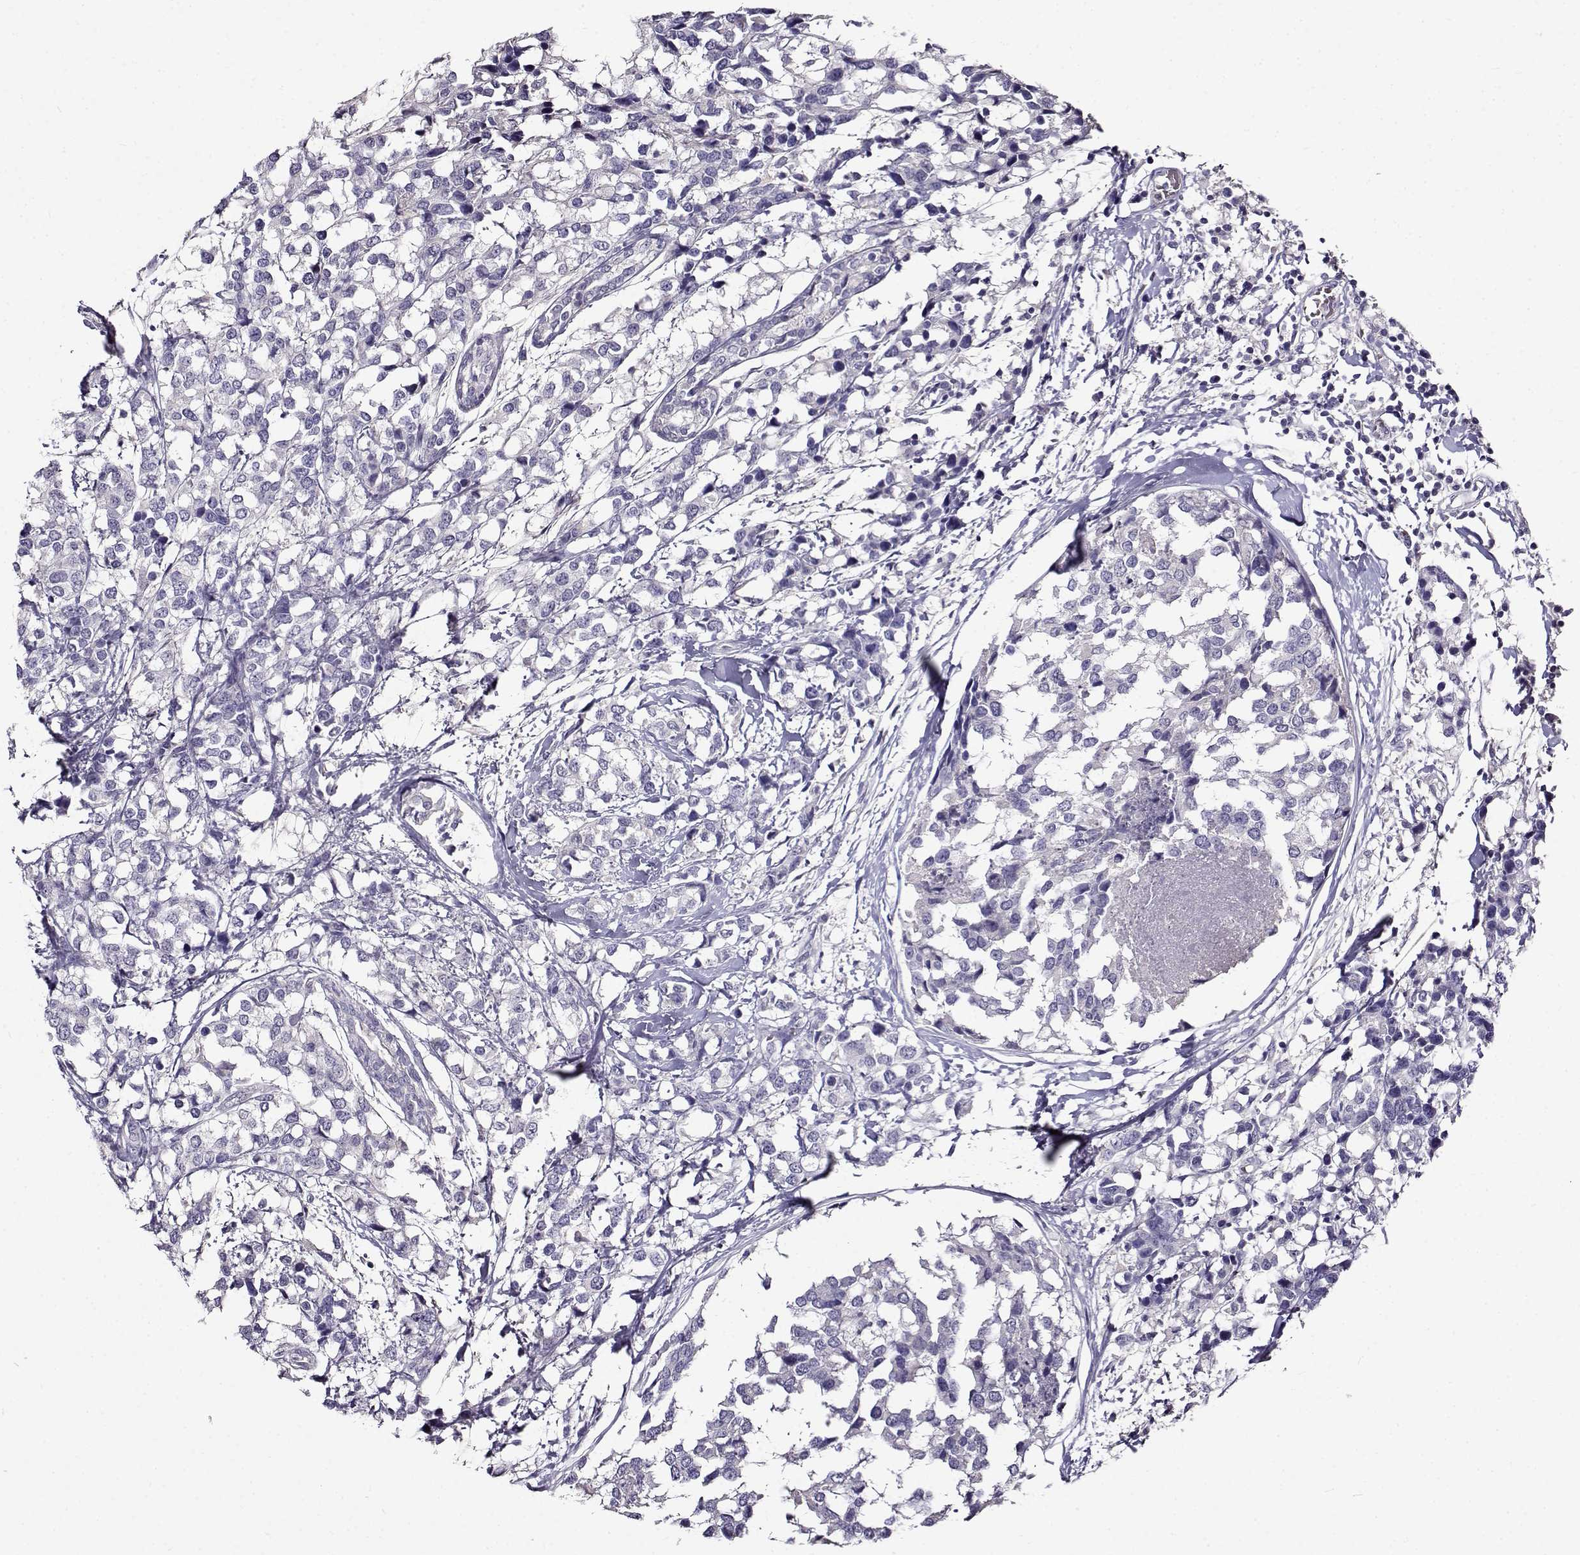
{"staining": {"intensity": "negative", "quantity": "none", "location": "none"}, "tissue": "breast cancer", "cell_type": "Tumor cells", "image_type": "cancer", "snomed": [{"axis": "morphology", "description": "Lobular carcinoma"}, {"axis": "topography", "description": "Breast"}], "caption": "Protein analysis of lobular carcinoma (breast) displays no significant positivity in tumor cells. The staining is performed using DAB (3,3'-diaminobenzidine) brown chromogen with nuclei counter-stained in using hematoxylin.", "gene": "PAEP", "patient": {"sex": "female", "age": 59}}